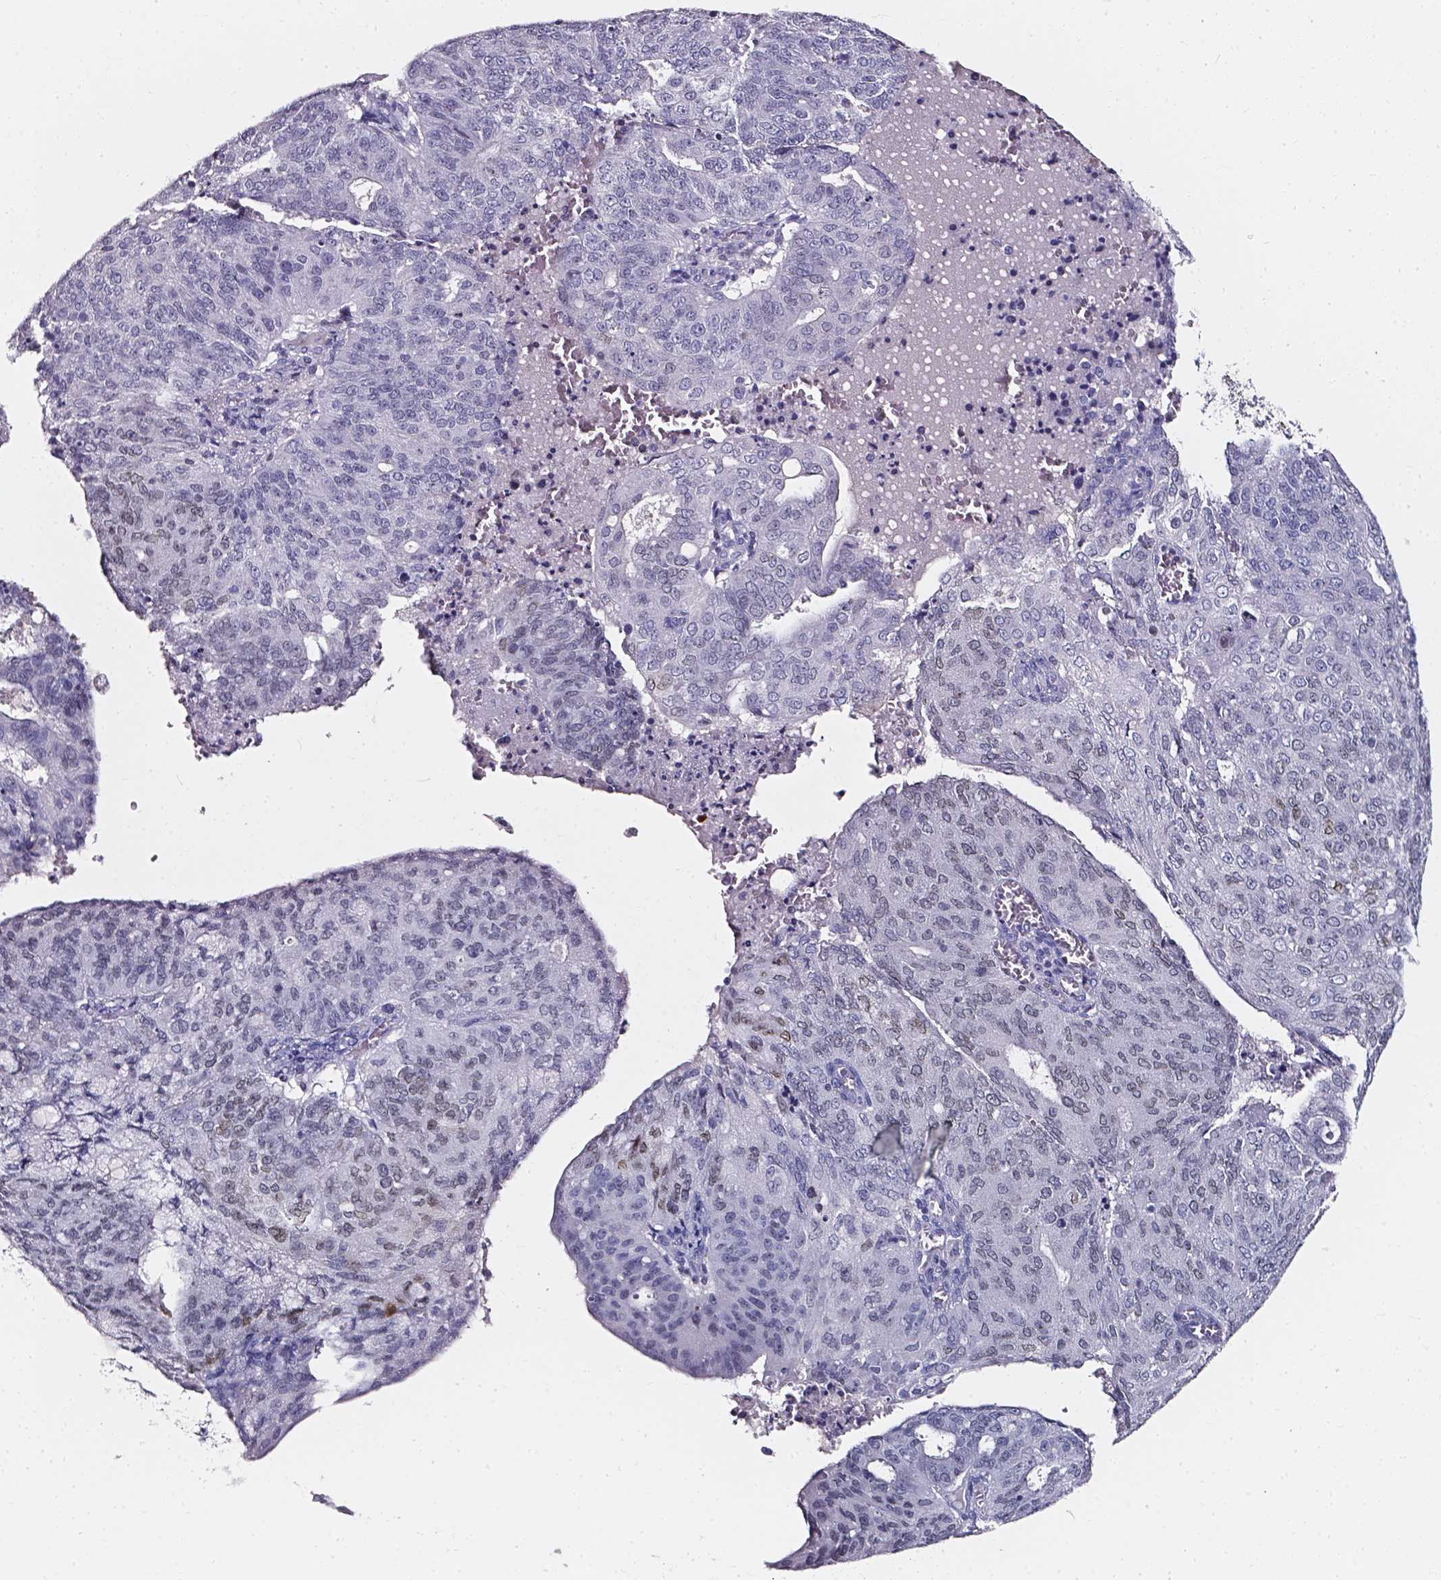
{"staining": {"intensity": "moderate", "quantity": "<25%", "location": "nuclear"}, "tissue": "endometrial cancer", "cell_type": "Tumor cells", "image_type": "cancer", "snomed": [{"axis": "morphology", "description": "Adenocarcinoma, NOS"}, {"axis": "topography", "description": "Endometrium"}], "caption": "Protein analysis of adenocarcinoma (endometrial) tissue displays moderate nuclear expression in approximately <25% of tumor cells.", "gene": "AKR1B10", "patient": {"sex": "female", "age": 82}}